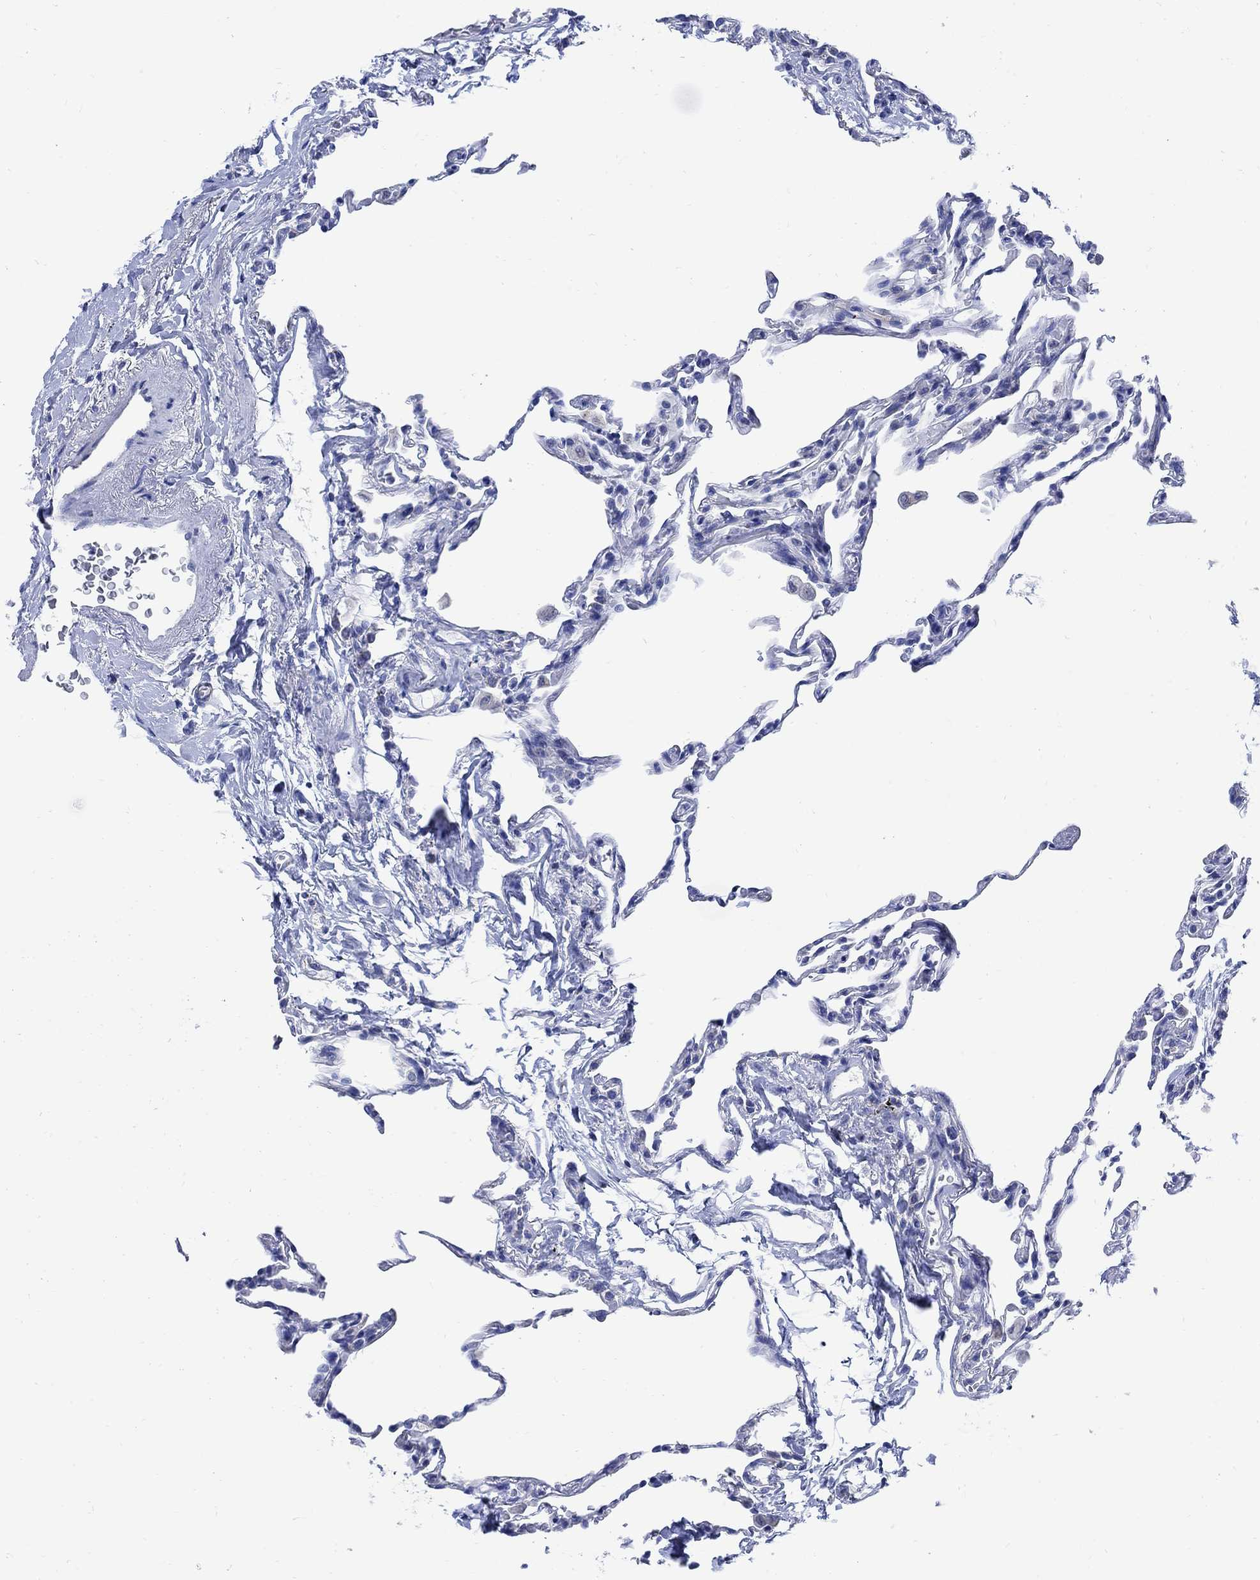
{"staining": {"intensity": "negative", "quantity": "none", "location": "none"}, "tissue": "lung", "cell_type": "Alveolar cells", "image_type": "normal", "snomed": [{"axis": "morphology", "description": "Normal tissue, NOS"}, {"axis": "topography", "description": "Lung"}], "caption": "Alveolar cells show no significant protein staining in unremarkable lung. (Immunohistochemistry (ihc), brightfield microscopy, high magnification).", "gene": "CPLX1", "patient": {"sex": "female", "age": 57}}